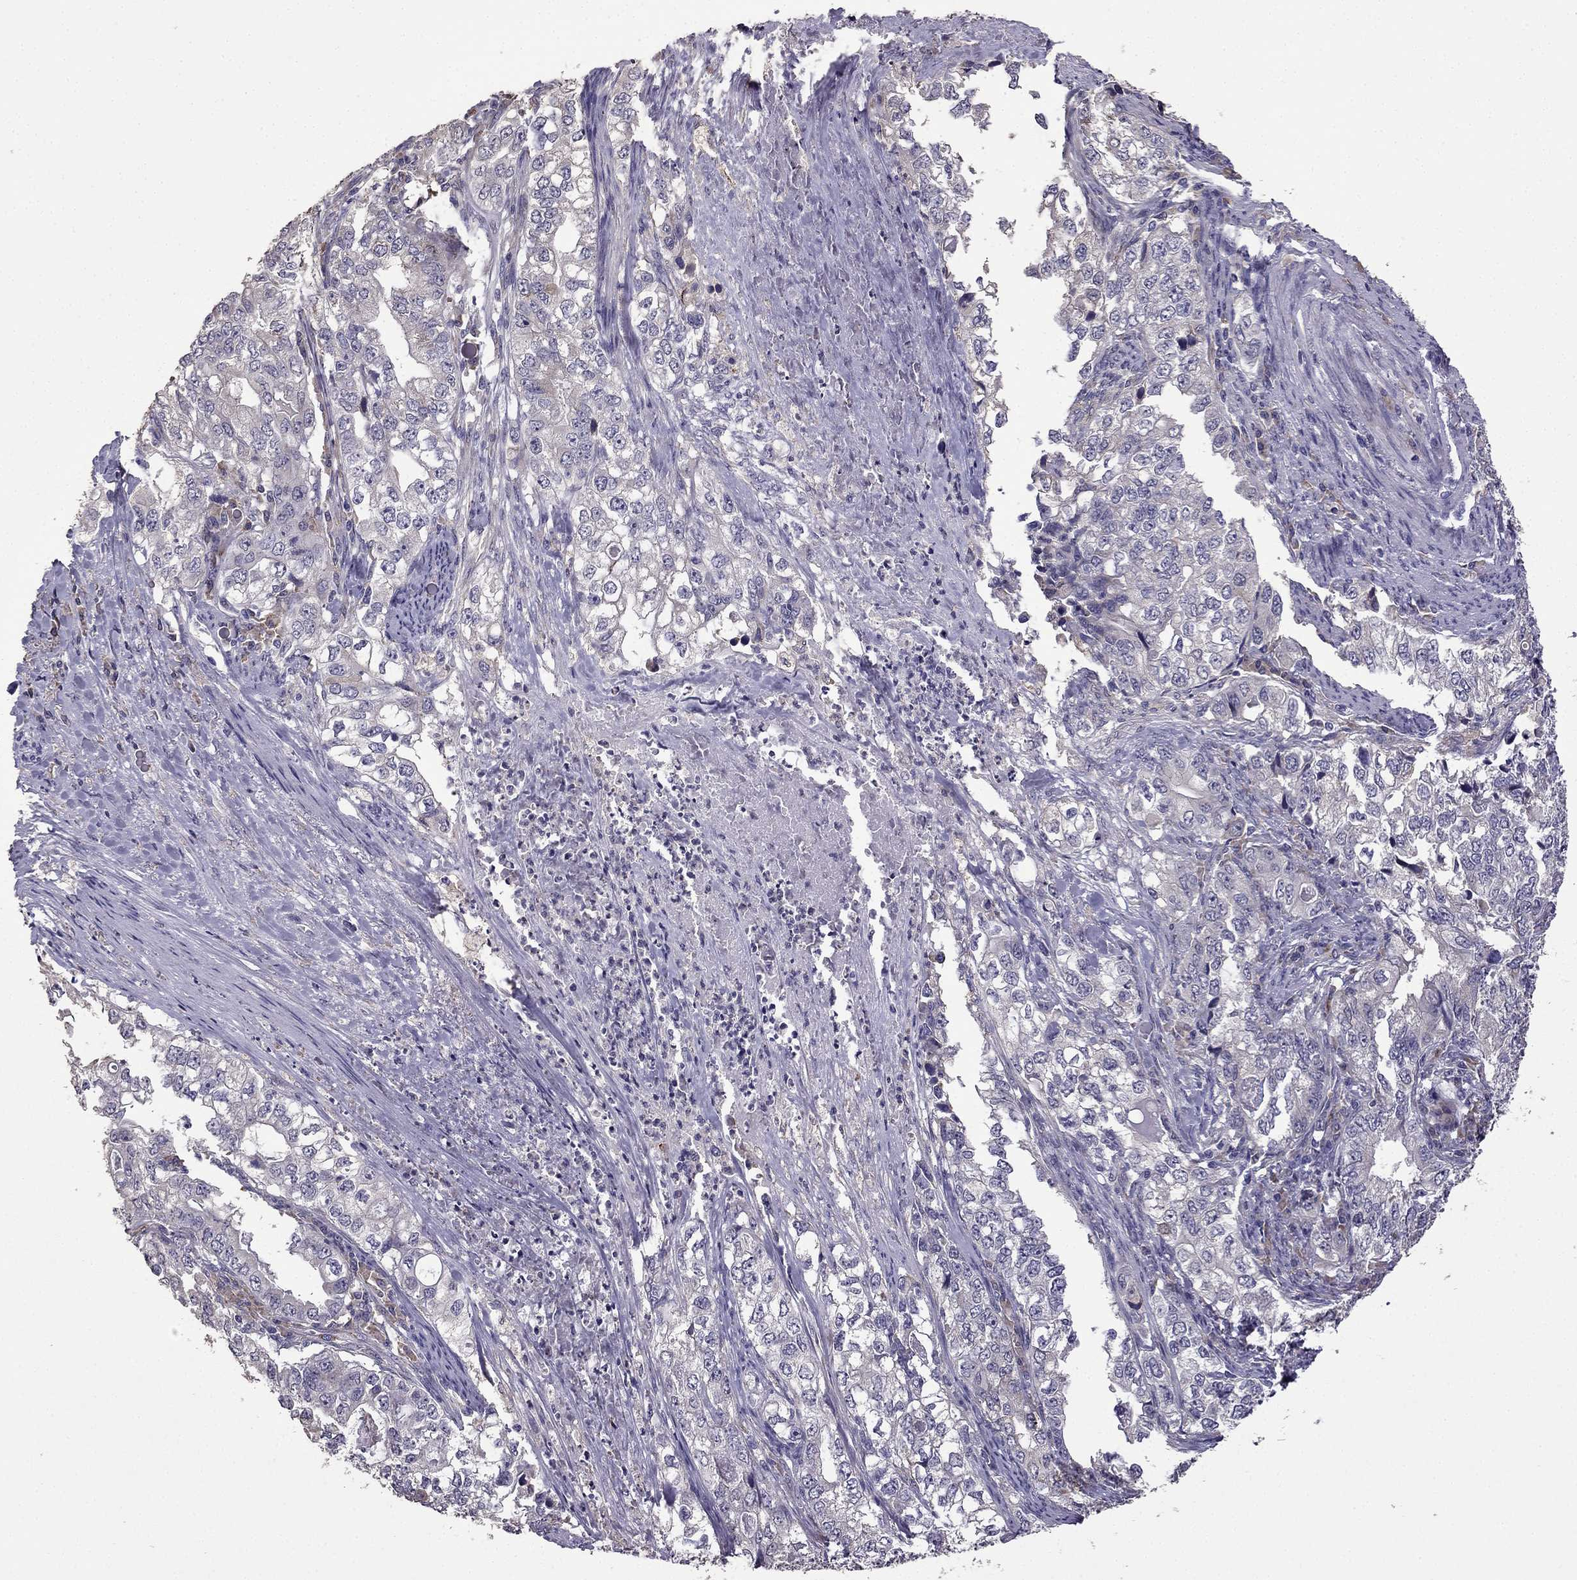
{"staining": {"intensity": "negative", "quantity": "none", "location": "none"}, "tissue": "stomach cancer", "cell_type": "Tumor cells", "image_type": "cancer", "snomed": [{"axis": "morphology", "description": "Adenocarcinoma, NOS"}, {"axis": "topography", "description": "Stomach, lower"}], "caption": "Tumor cells are negative for brown protein staining in stomach cancer.", "gene": "CDH9", "patient": {"sex": "female", "age": 72}}